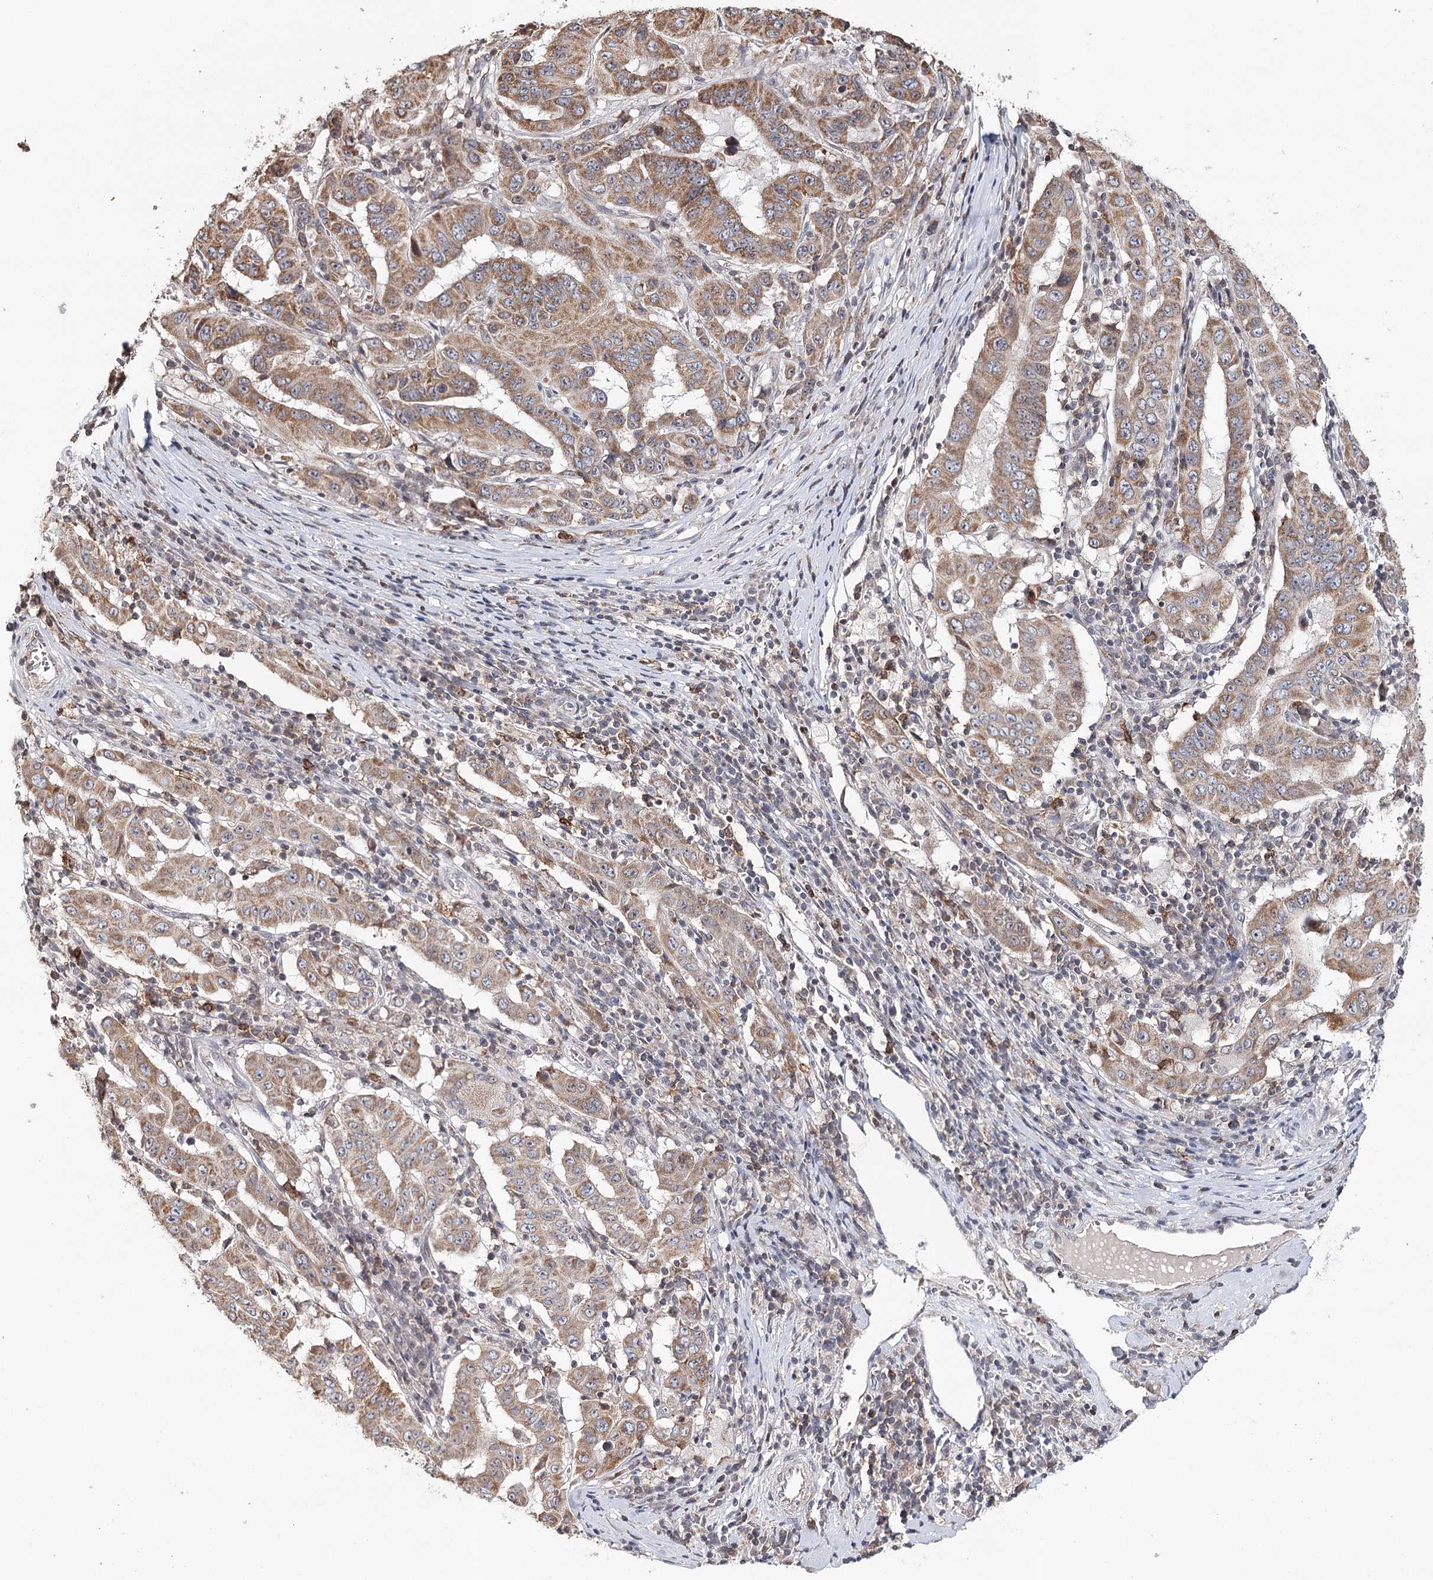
{"staining": {"intensity": "moderate", "quantity": ">75%", "location": "cytoplasmic/membranous"}, "tissue": "pancreatic cancer", "cell_type": "Tumor cells", "image_type": "cancer", "snomed": [{"axis": "morphology", "description": "Adenocarcinoma, NOS"}, {"axis": "topography", "description": "Pancreas"}], "caption": "IHC of human pancreatic adenocarcinoma displays medium levels of moderate cytoplasmic/membranous staining in approximately >75% of tumor cells.", "gene": "ICOS", "patient": {"sex": "male", "age": 63}}